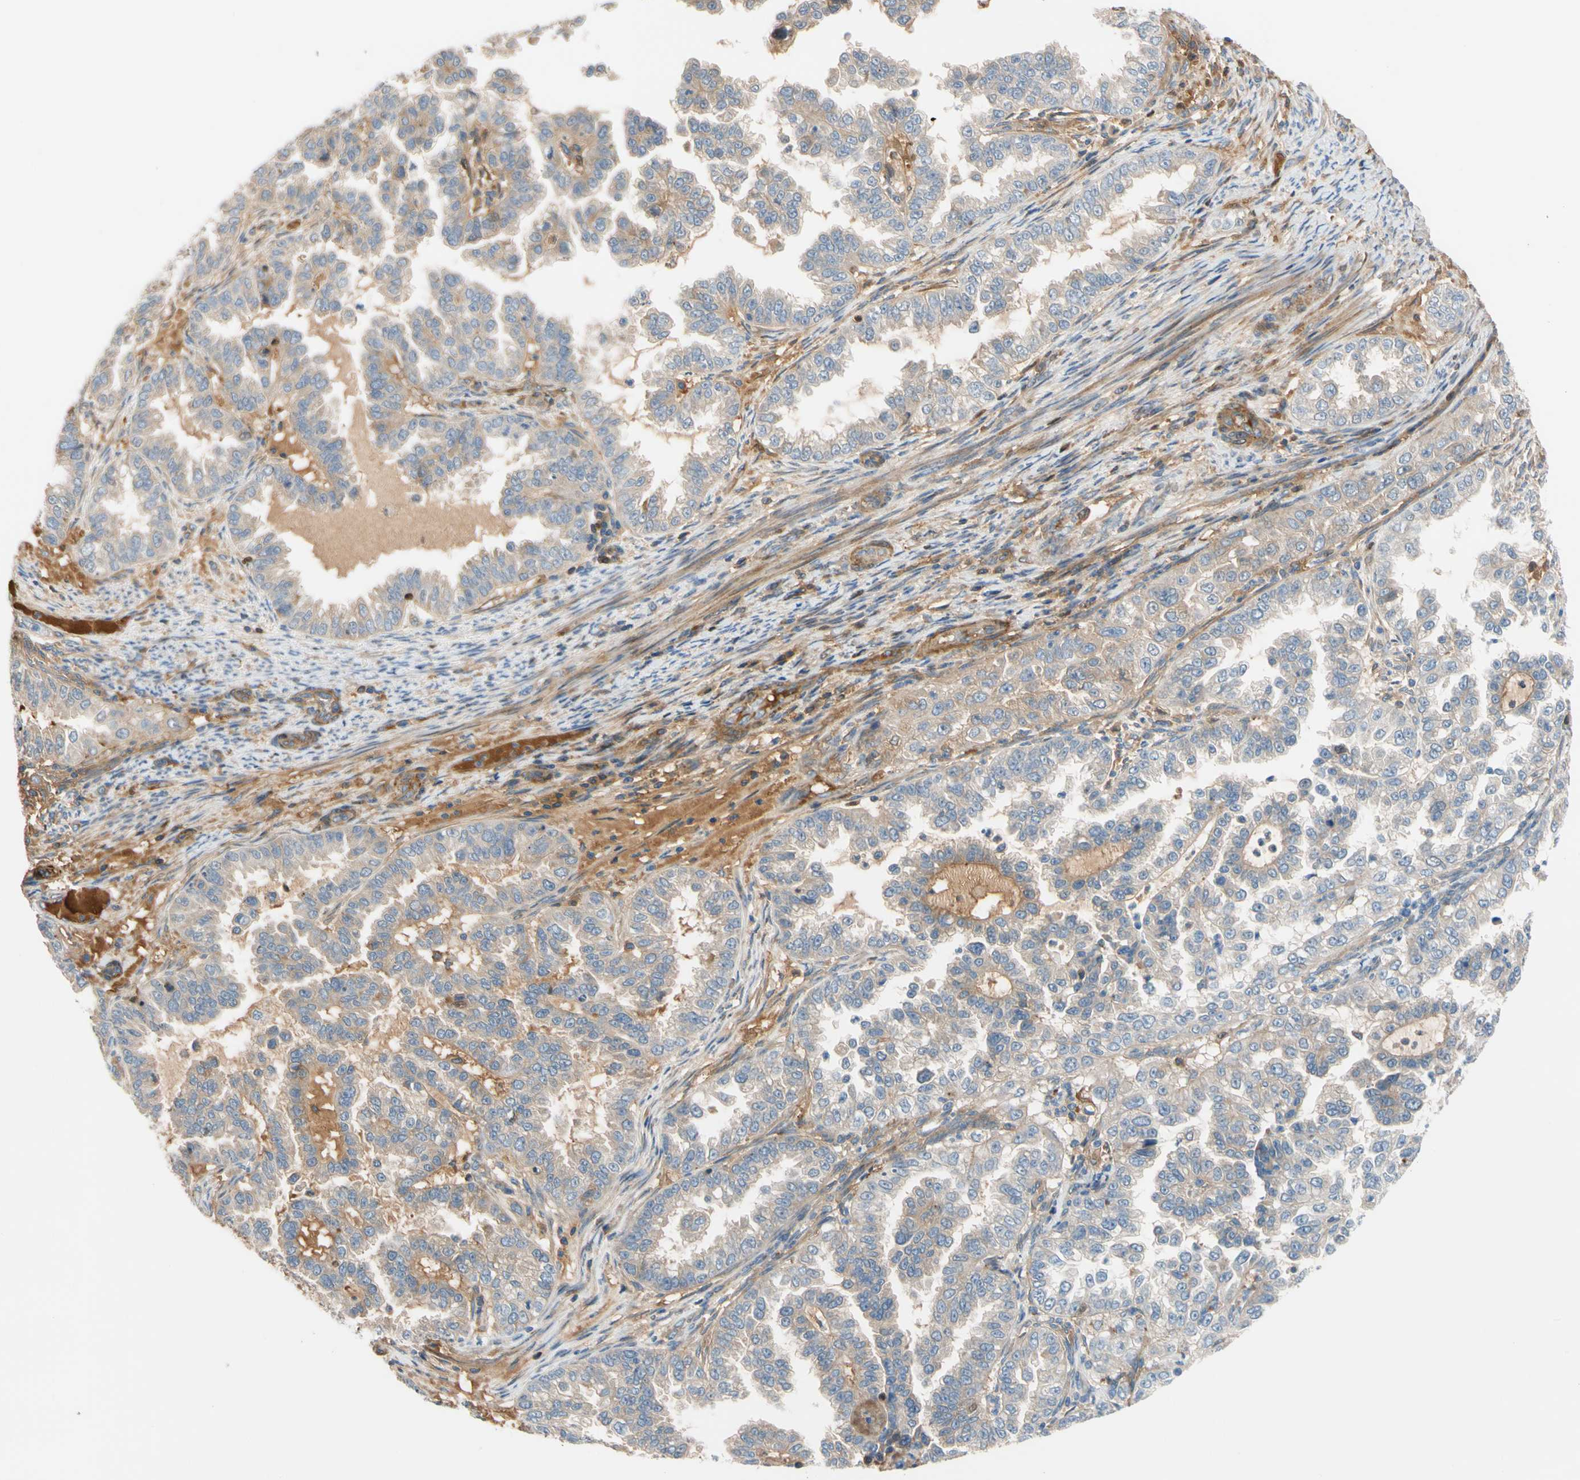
{"staining": {"intensity": "strong", "quantity": "25%-75%", "location": "cytoplasmic/membranous"}, "tissue": "endometrial cancer", "cell_type": "Tumor cells", "image_type": "cancer", "snomed": [{"axis": "morphology", "description": "Adenocarcinoma, NOS"}, {"axis": "topography", "description": "Endometrium"}], "caption": "Immunohistochemical staining of adenocarcinoma (endometrial) displays high levels of strong cytoplasmic/membranous positivity in about 25%-75% of tumor cells.", "gene": "ENTREP3", "patient": {"sex": "female", "age": 85}}